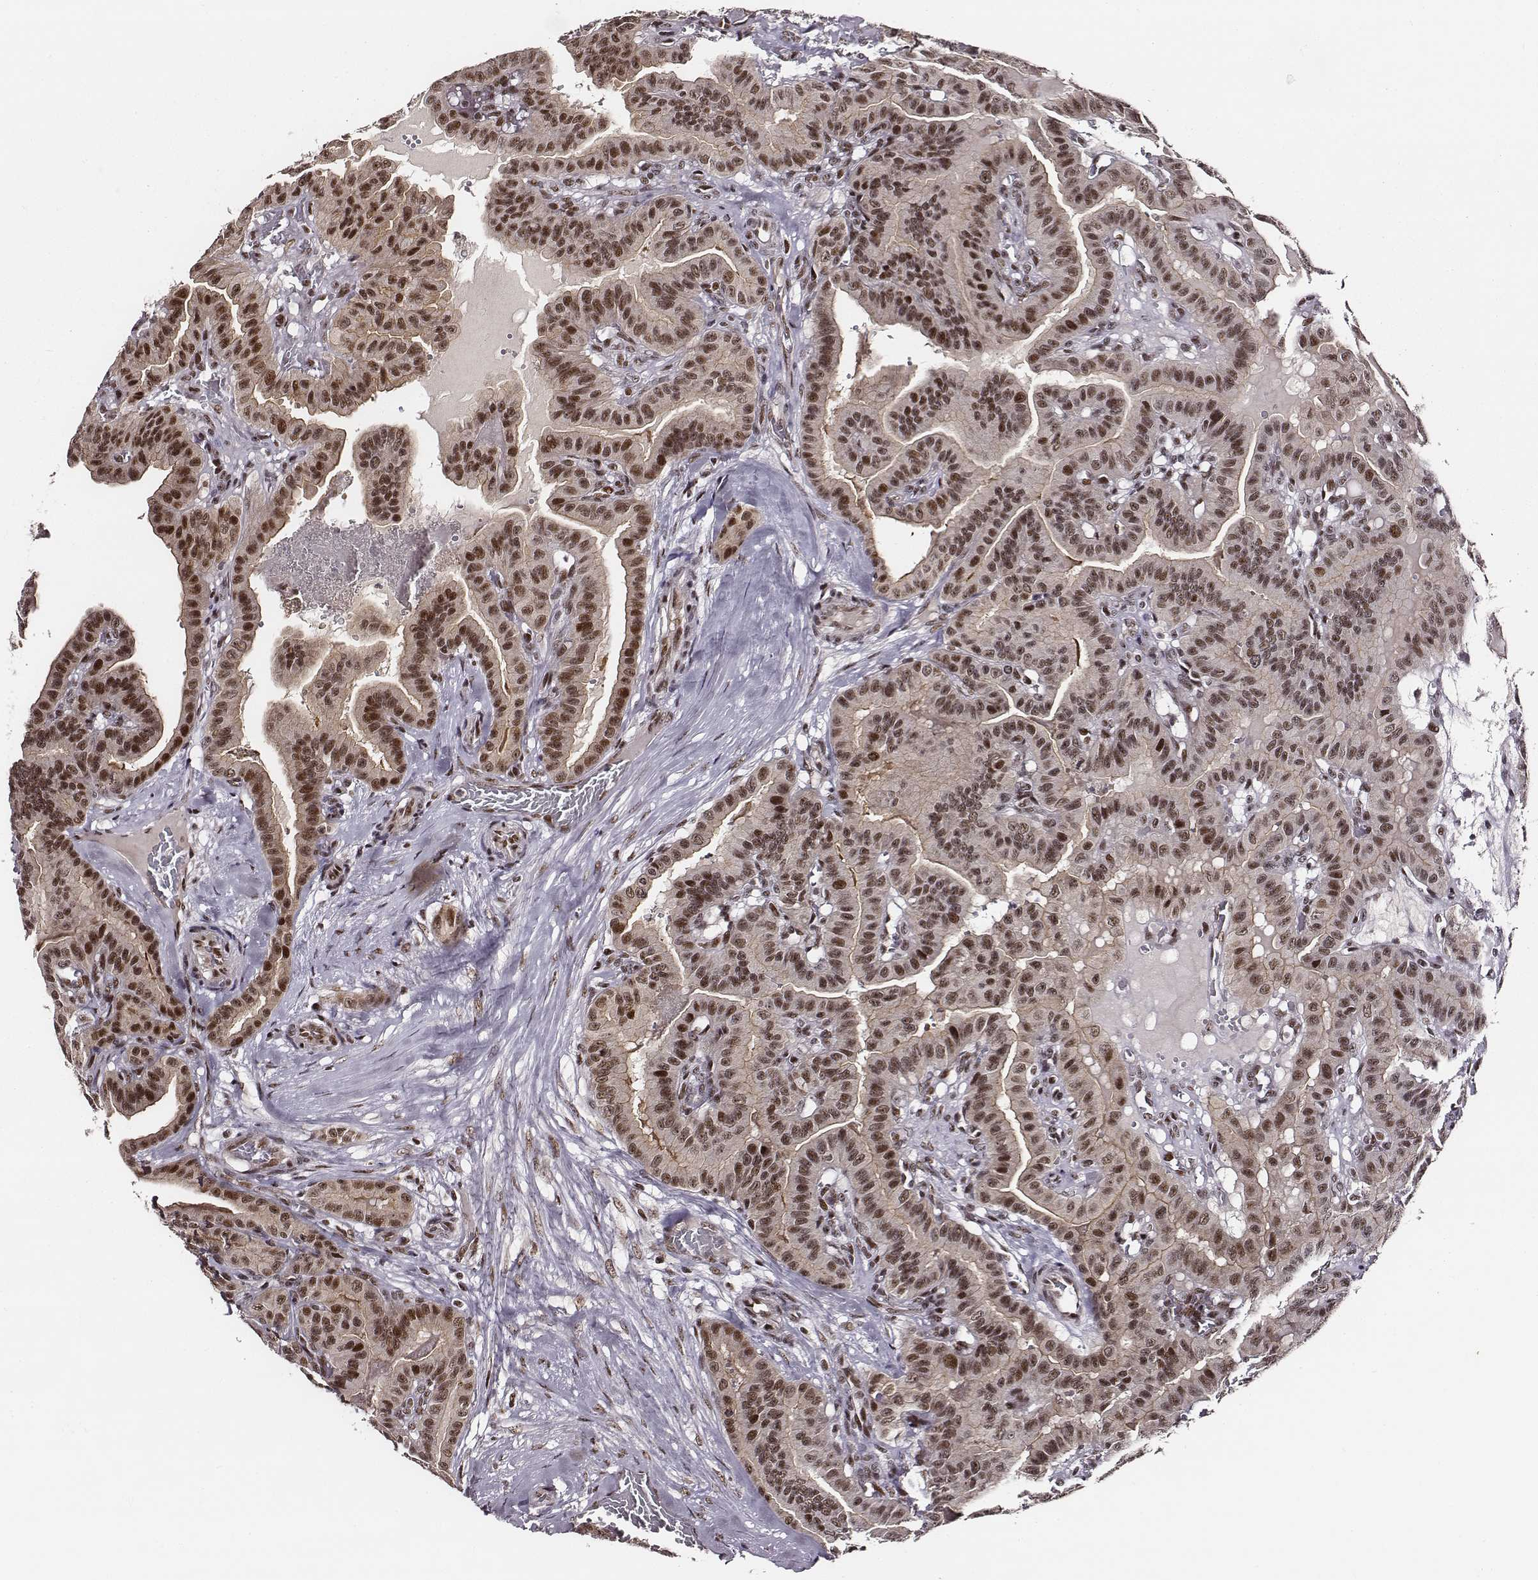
{"staining": {"intensity": "strong", "quantity": ">75%", "location": "cytoplasmic/membranous"}, "tissue": "thyroid cancer", "cell_type": "Tumor cells", "image_type": "cancer", "snomed": [{"axis": "morphology", "description": "Papillary adenocarcinoma, NOS"}, {"axis": "topography", "description": "Thyroid gland"}], "caption": "Immunohistochemical staining of human thyroid cancer (papillary adenocarcinoma) shows high levels of strong cytoplasmic/membranous protein staining in about >75% of tumor cells.", "gene": "PPARA", "patient": {"sex": "male", "age": 87}}